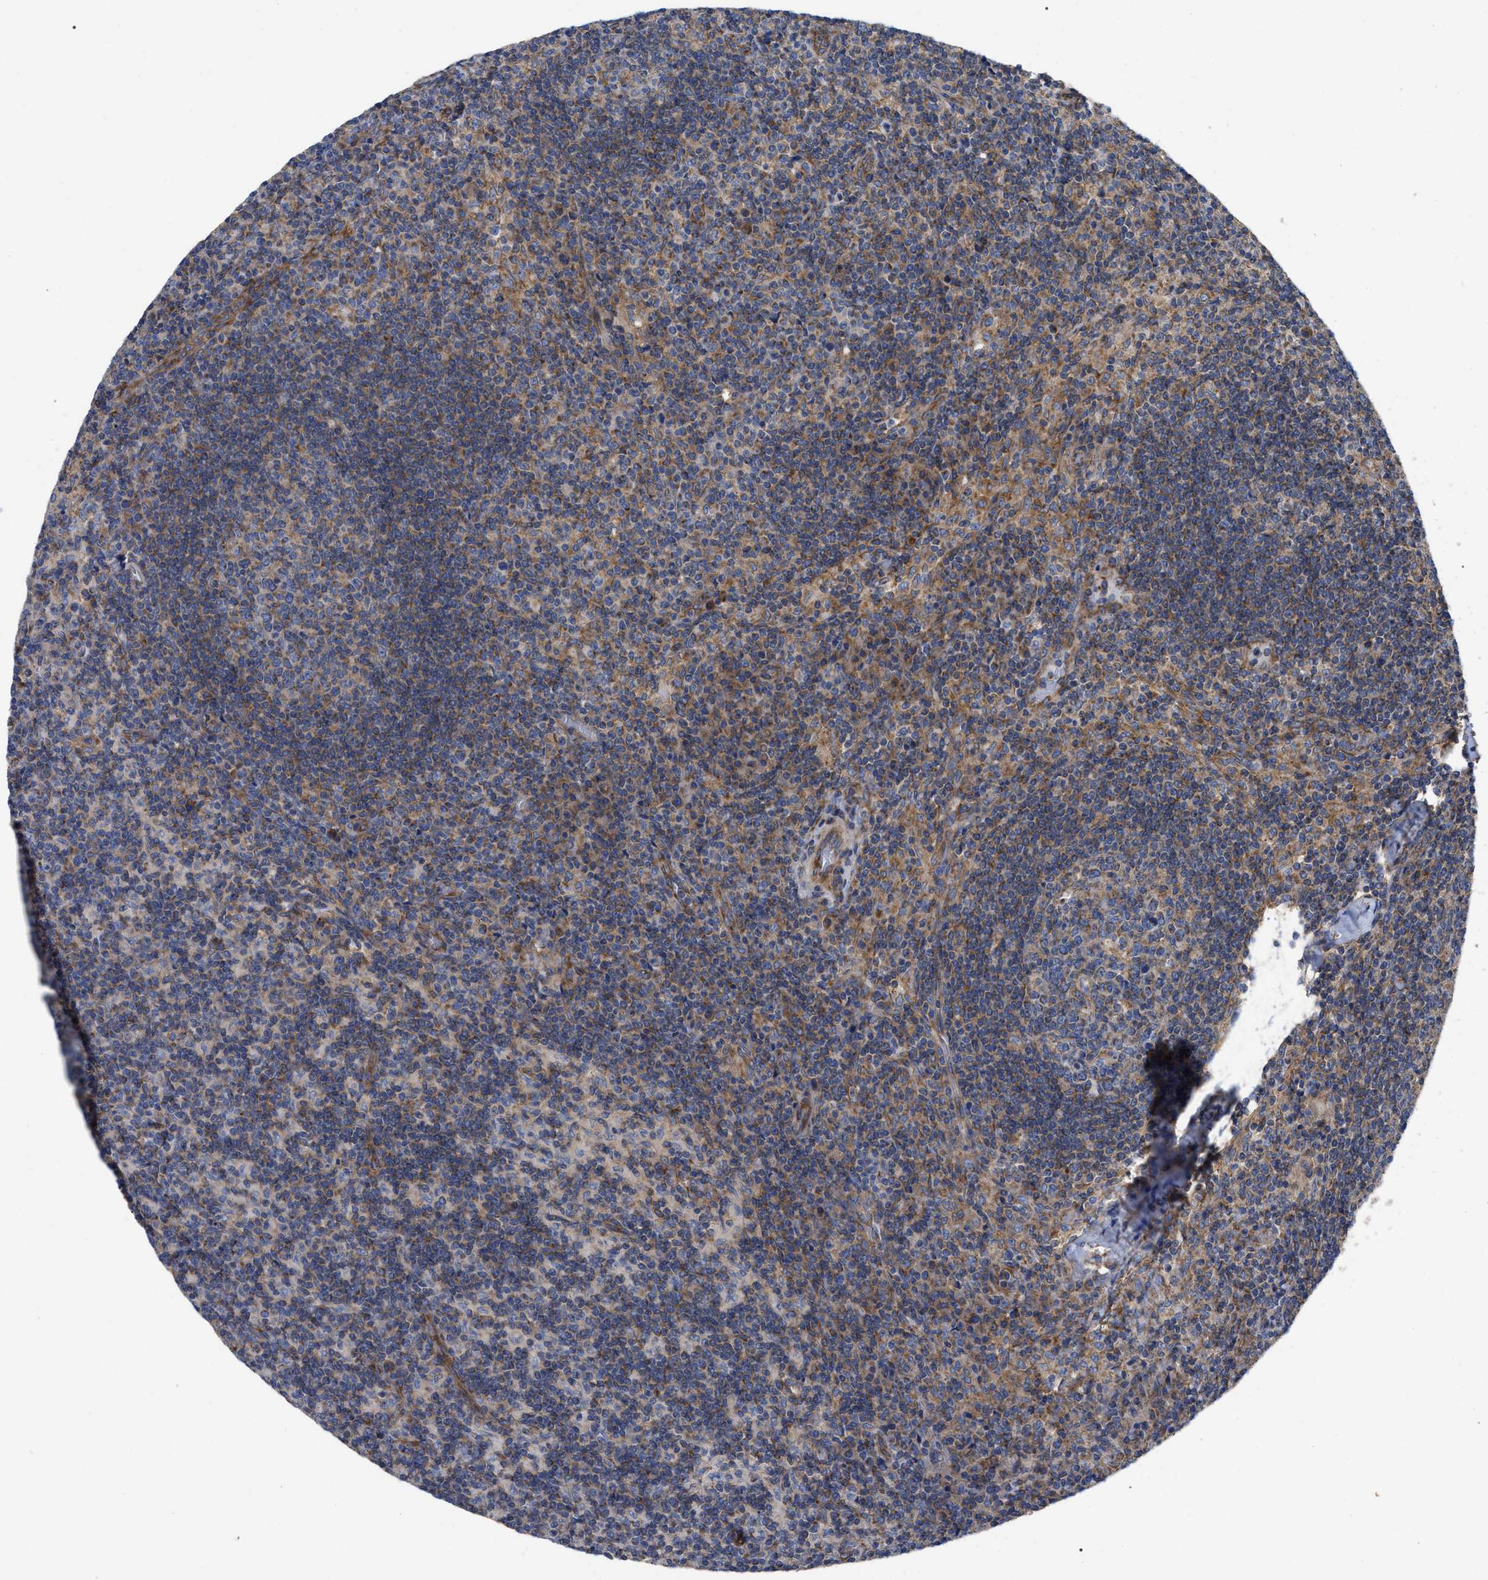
{"staining": {"intensity": "moderate", "quantity": "25%-75%", "location": "cytoplasmic/membranous"}, "tissue": "lymph node", "cell_type": "Germinal center cells", "image_type": "normal", "snomed": [{"axis": "morphology", "description": "Normal tissue, NOS"}, {"axis": "morphology", "description": "Inflammation, NOS"}, {"axis": "topography", "description": "Lymph node"}], "caption": "Protein expression analysis of unremarkable lymph node displays moderate cytoplasmic/membranous staining in about 25%-75% of germinal center cells.", "gene": "FAM120A", "patient": {"sex": "male", "age": 55}}